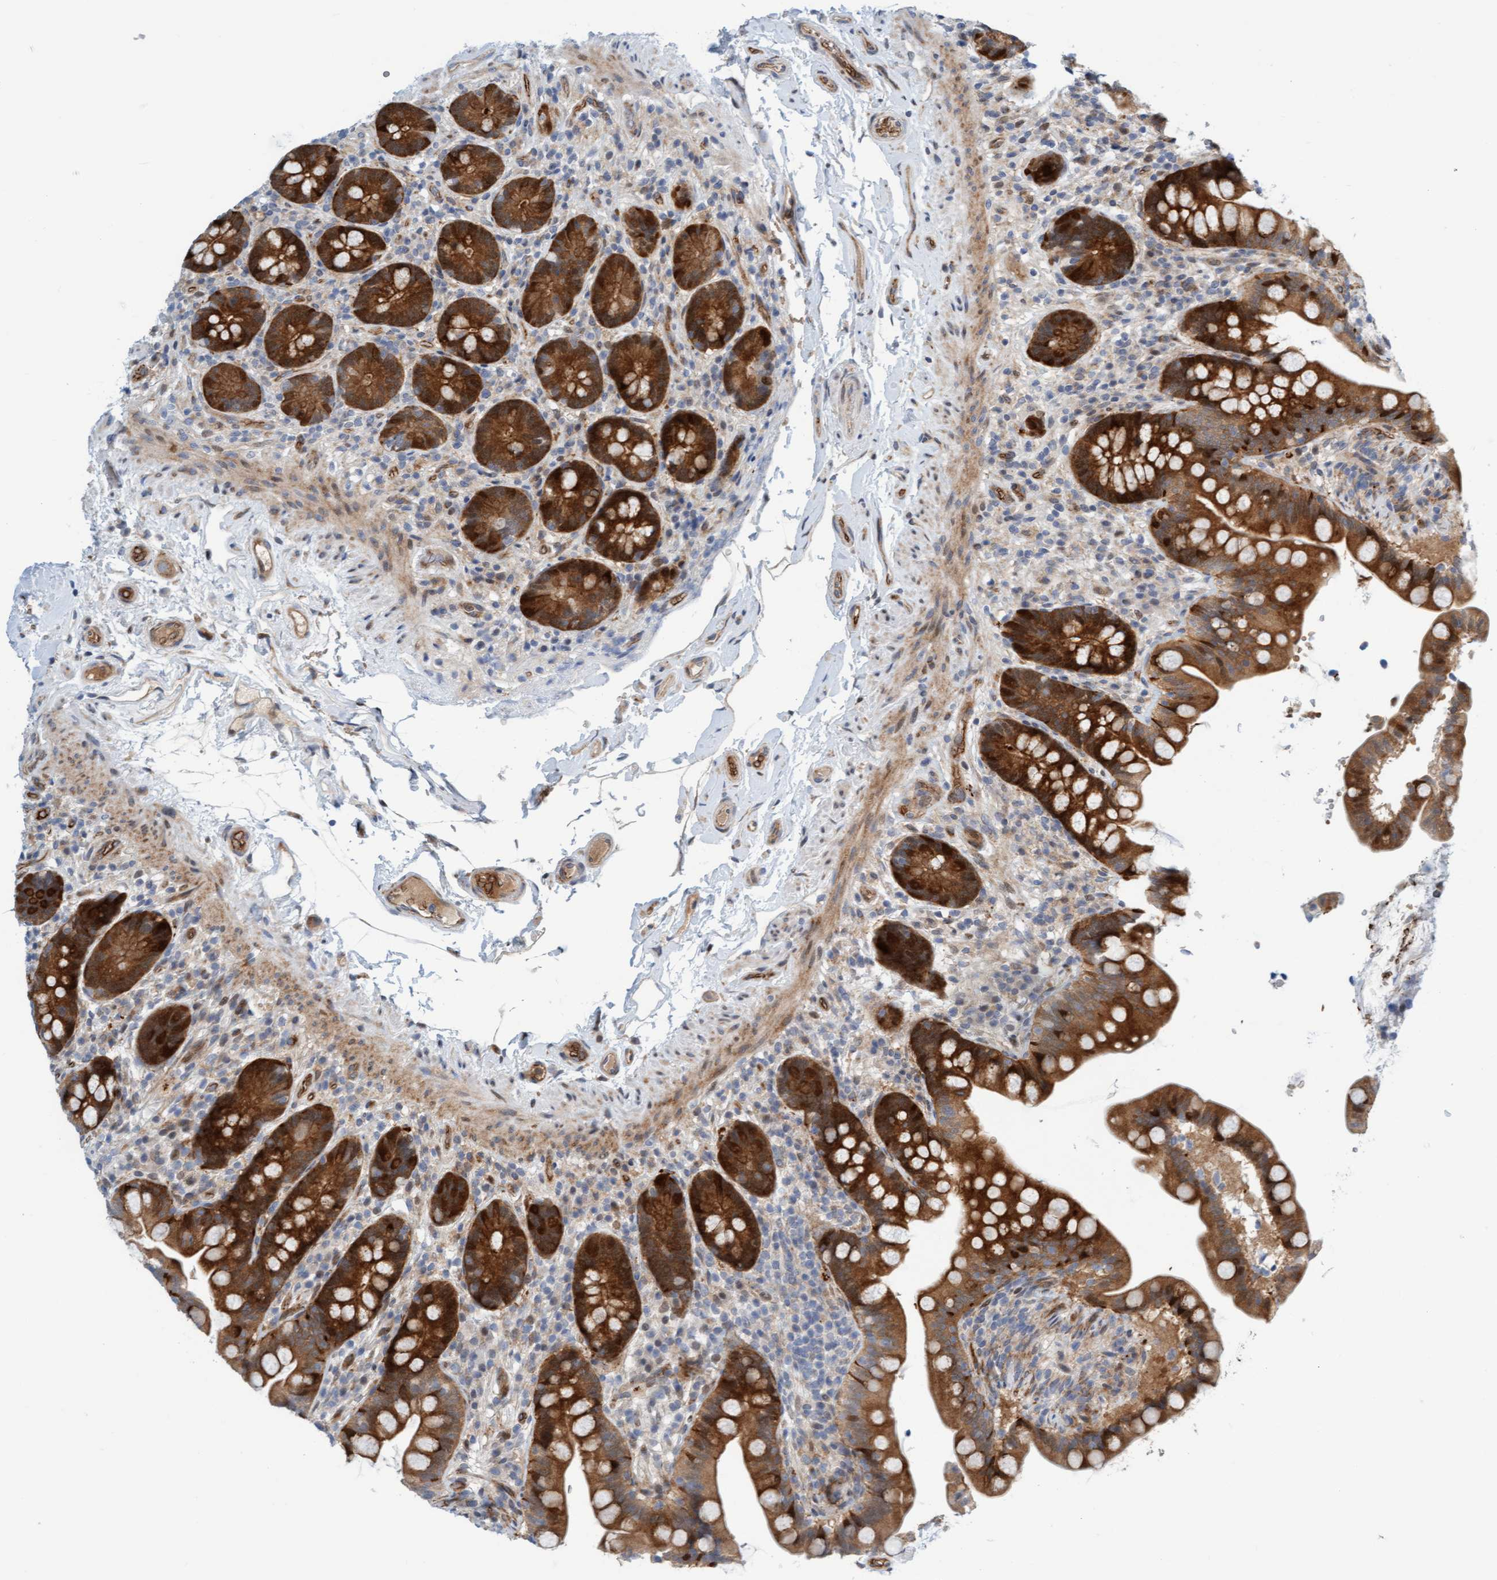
{"staining": {"intensity": "moderate", "quantity": ">75%", "location": "cytoplasmic/membranous"}, "tissue": "colon", "cell_type": "Endothelial cells", "image_type": "normal", "snomed": [{"axis": "morphology", "description": "Normal tissue, NOS"}, {"axis": "topography", "description": "Smooth muscle"}, {"axis": "topography", "description": "Colon"}], "caption": "The photomicrograph reveals a brown stain indicating the presence of a protein in the cytoplasmic/membranous of endothelial cells in colon.", "gene": "EIF4EBP1", "patient": {"sex": "male", "age": 73}}